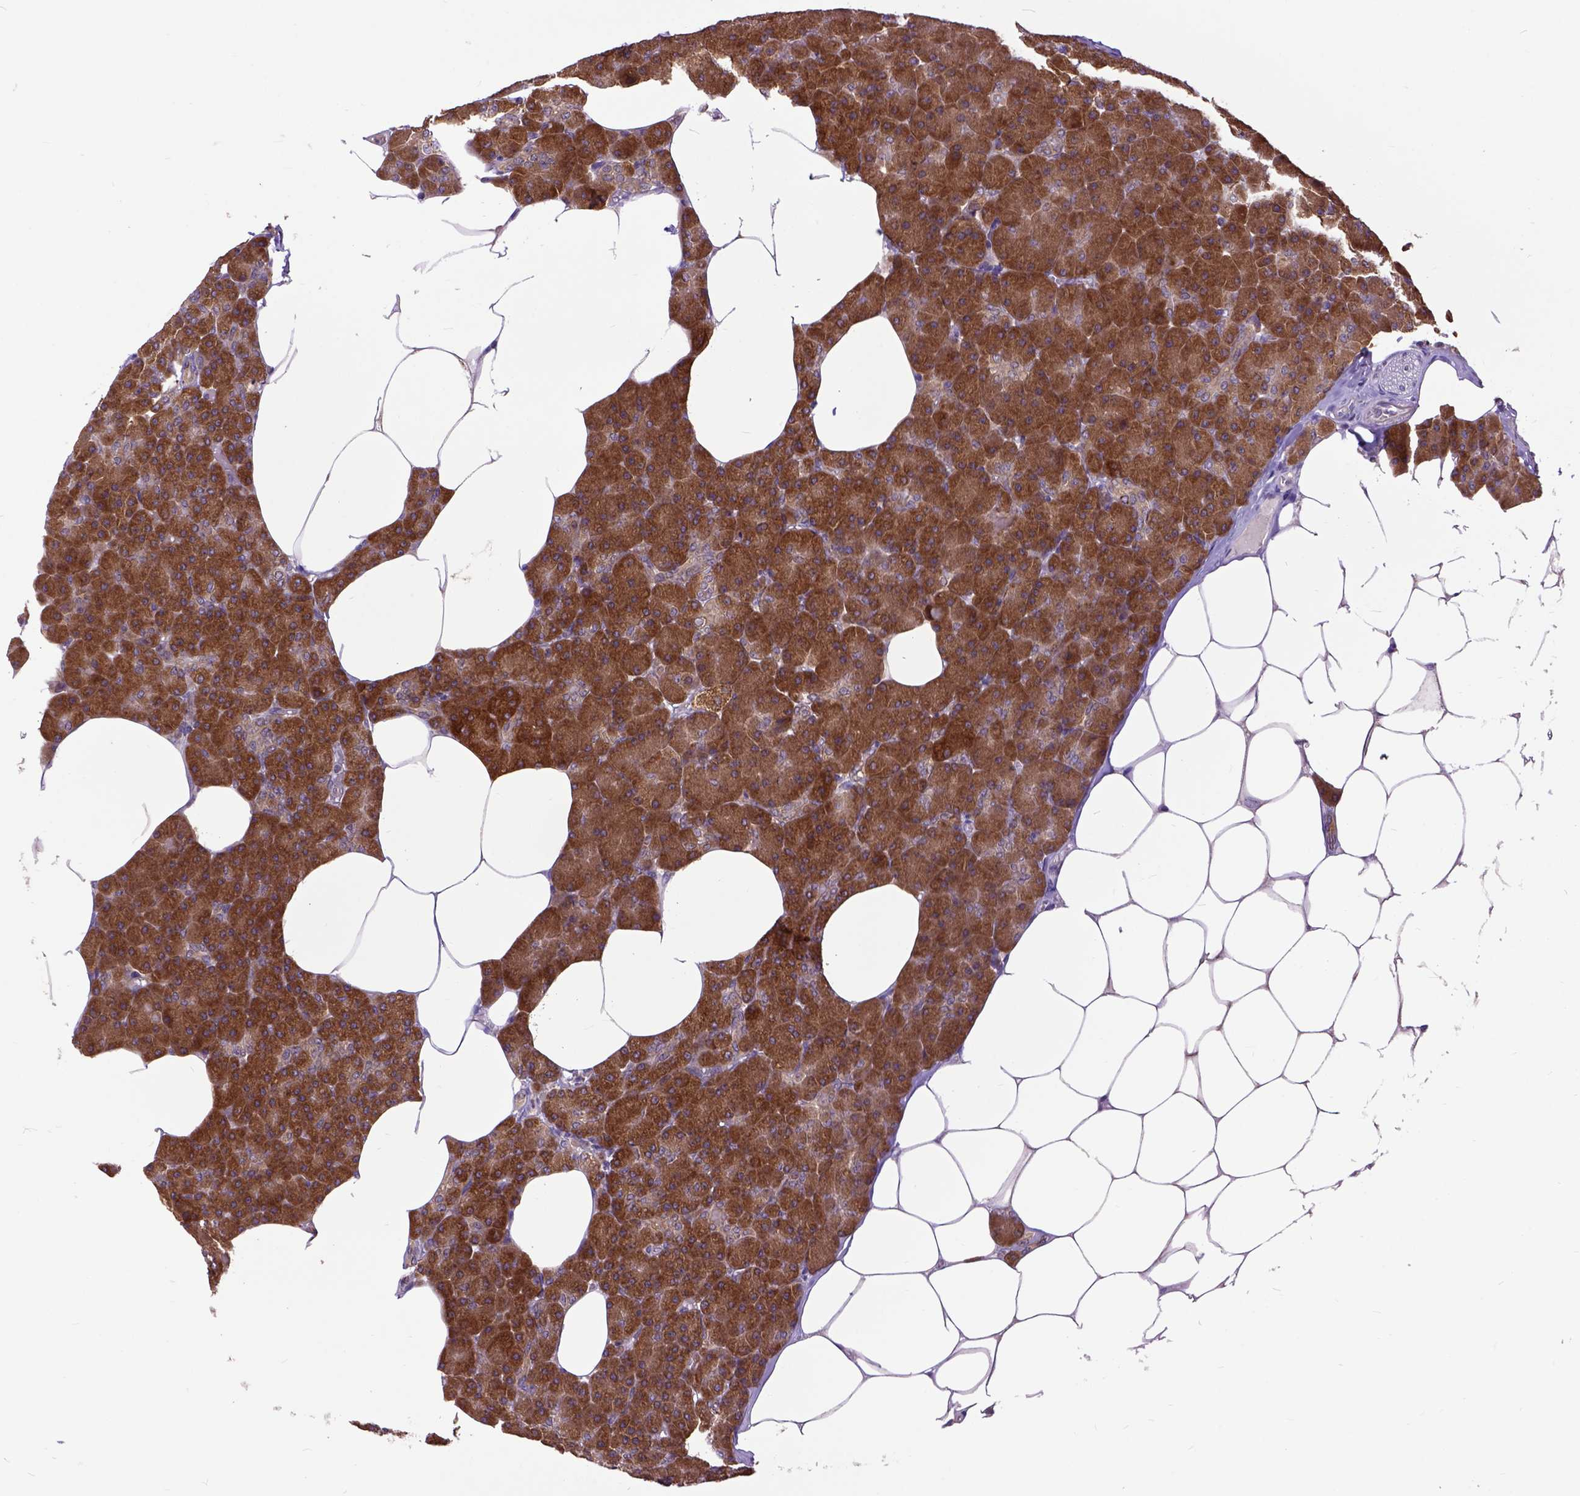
{"staining": {"intensity": "strong", "quantity": ">75%", "location": "cytoplasmic/membranous"}, "tissue": "pancreas", "cell_type": "Exocrine glandular cells", "image_type": "normal", "snomed": [{"axis": "morphology", "description": "Normal tissue, NOS"}, {"axis": "topography", "description": "Pancreas"}], "caption": "The immunohistochemical stain shows strong cytoplasmic/membranous expression in exocrine glandular cells of unremarkable pancreas.", "gene": "ARL1", "patient": {"sex": "female", "age": 45}}